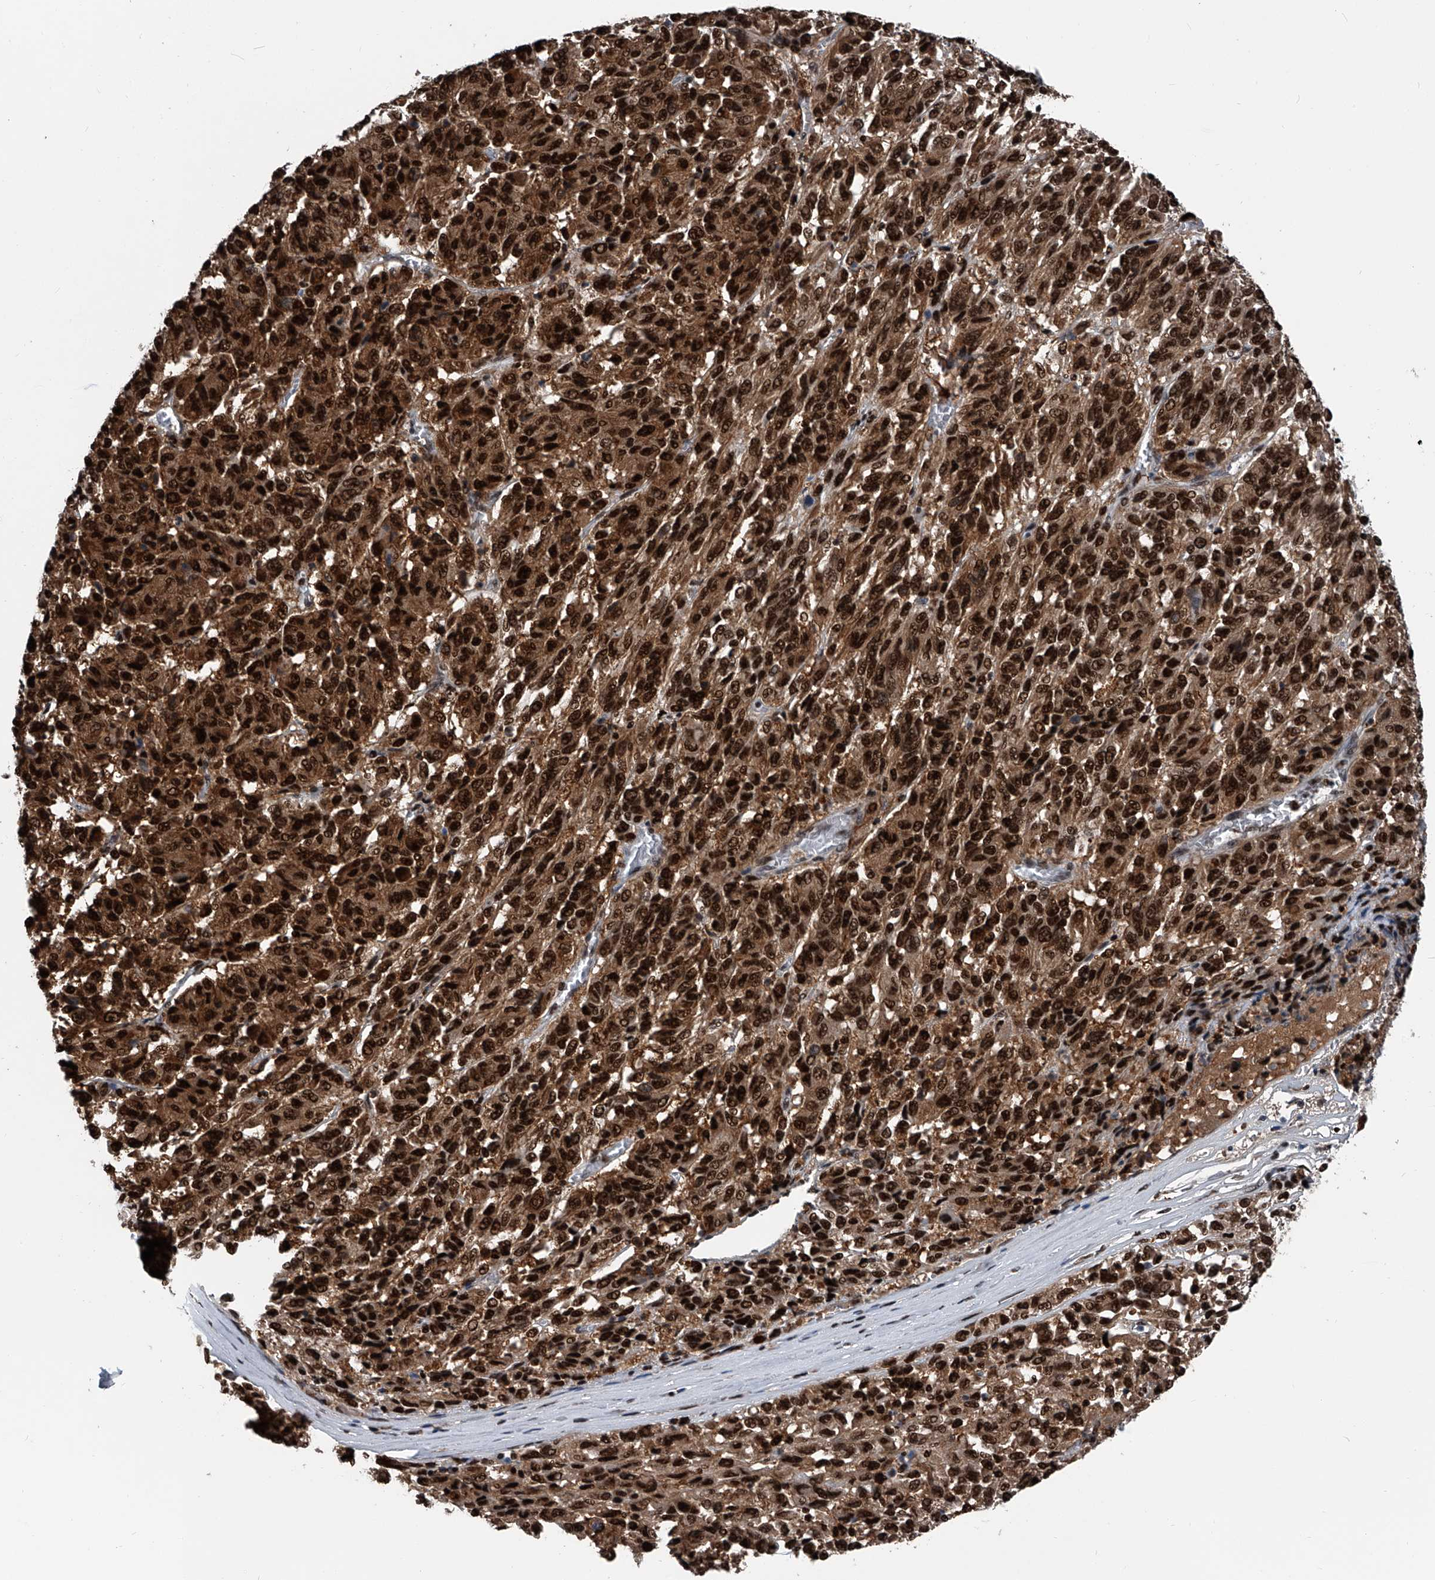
{"staining": {"intensity": "strong", "quantity": ">75%", "location": "cytoplasmic/membranous,nuclear"}, "tissue": "melanoma", "cell_type": "Tumor cells", "image_type": "cancer", "snomed": [{"axis": "morphology", "description": "Malignant melanoma, Metastatic site"}, {"axis": "topography", "description": "Lung"}], "caption": "Melanoma stained with immunohistochemistry (IHC) reveals strong cytoplasmic/membranous and nuclear staining in approximately >75% of tumor cells.", "gene": "FKBP5", "patient": {"sex": "male", "age": 64}}